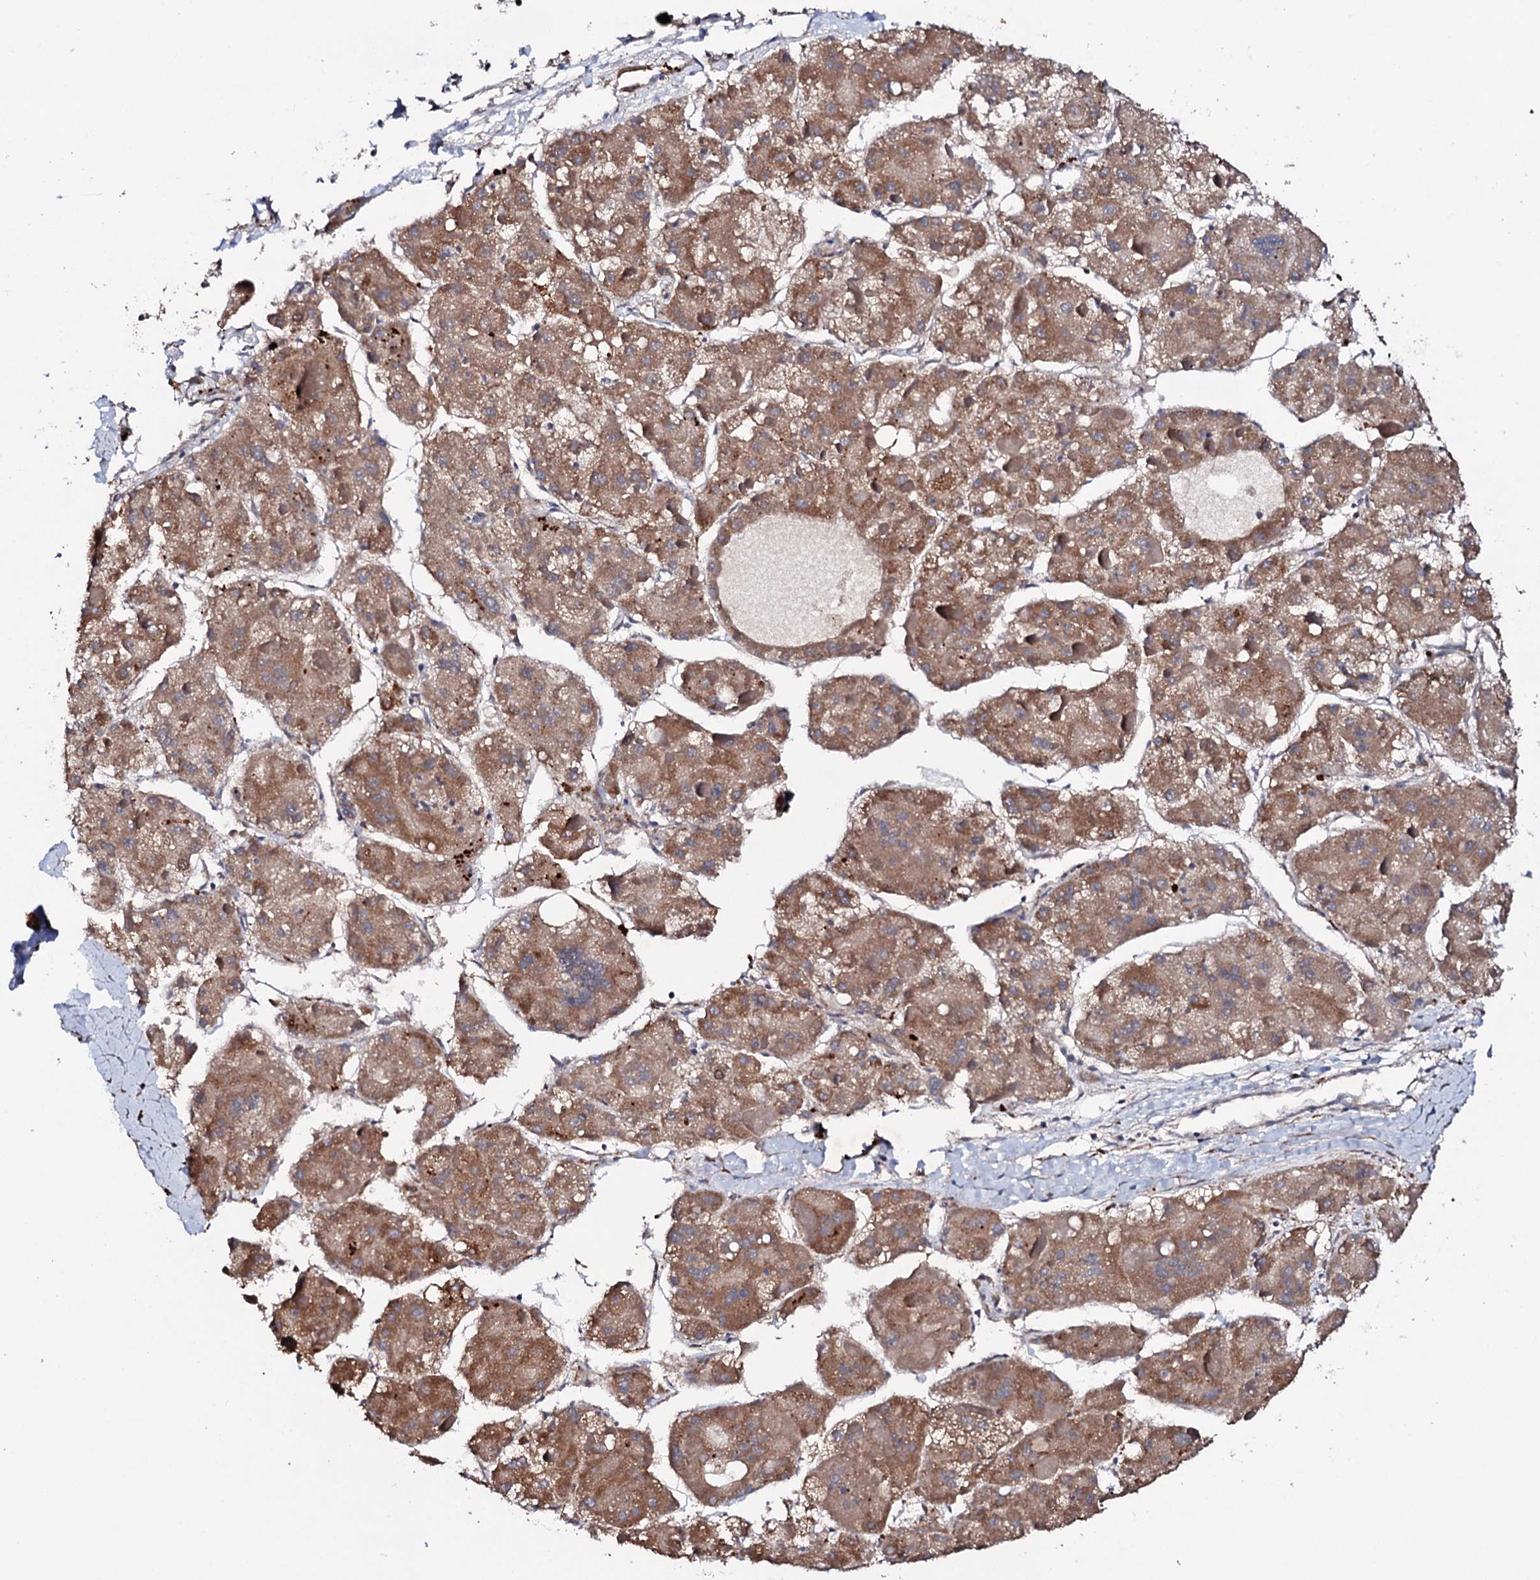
{"staining": {"intensity": "moderate", "quantity": ">75%", "location": "cytoplasmic/membranous"}, "tissue": "liver cancer", "cell_type": "Tumor cells", "image_type": "cancer", "snomed": [{"axis": "morphology", "description": "Carcinoma, Hepatocellular, NOS"}, {"axis": "topography", "description": "Liver"}], "caption": "Immunohistochemical staining of human liver cancer (hepatocellular carcinoma) reveals medium levels of moderate cytoplasmic/membranous protein staining in approximately >75% of tumor cells.", "gene": "MTIF3", "patient": {"sex": "female", "age": 73}}